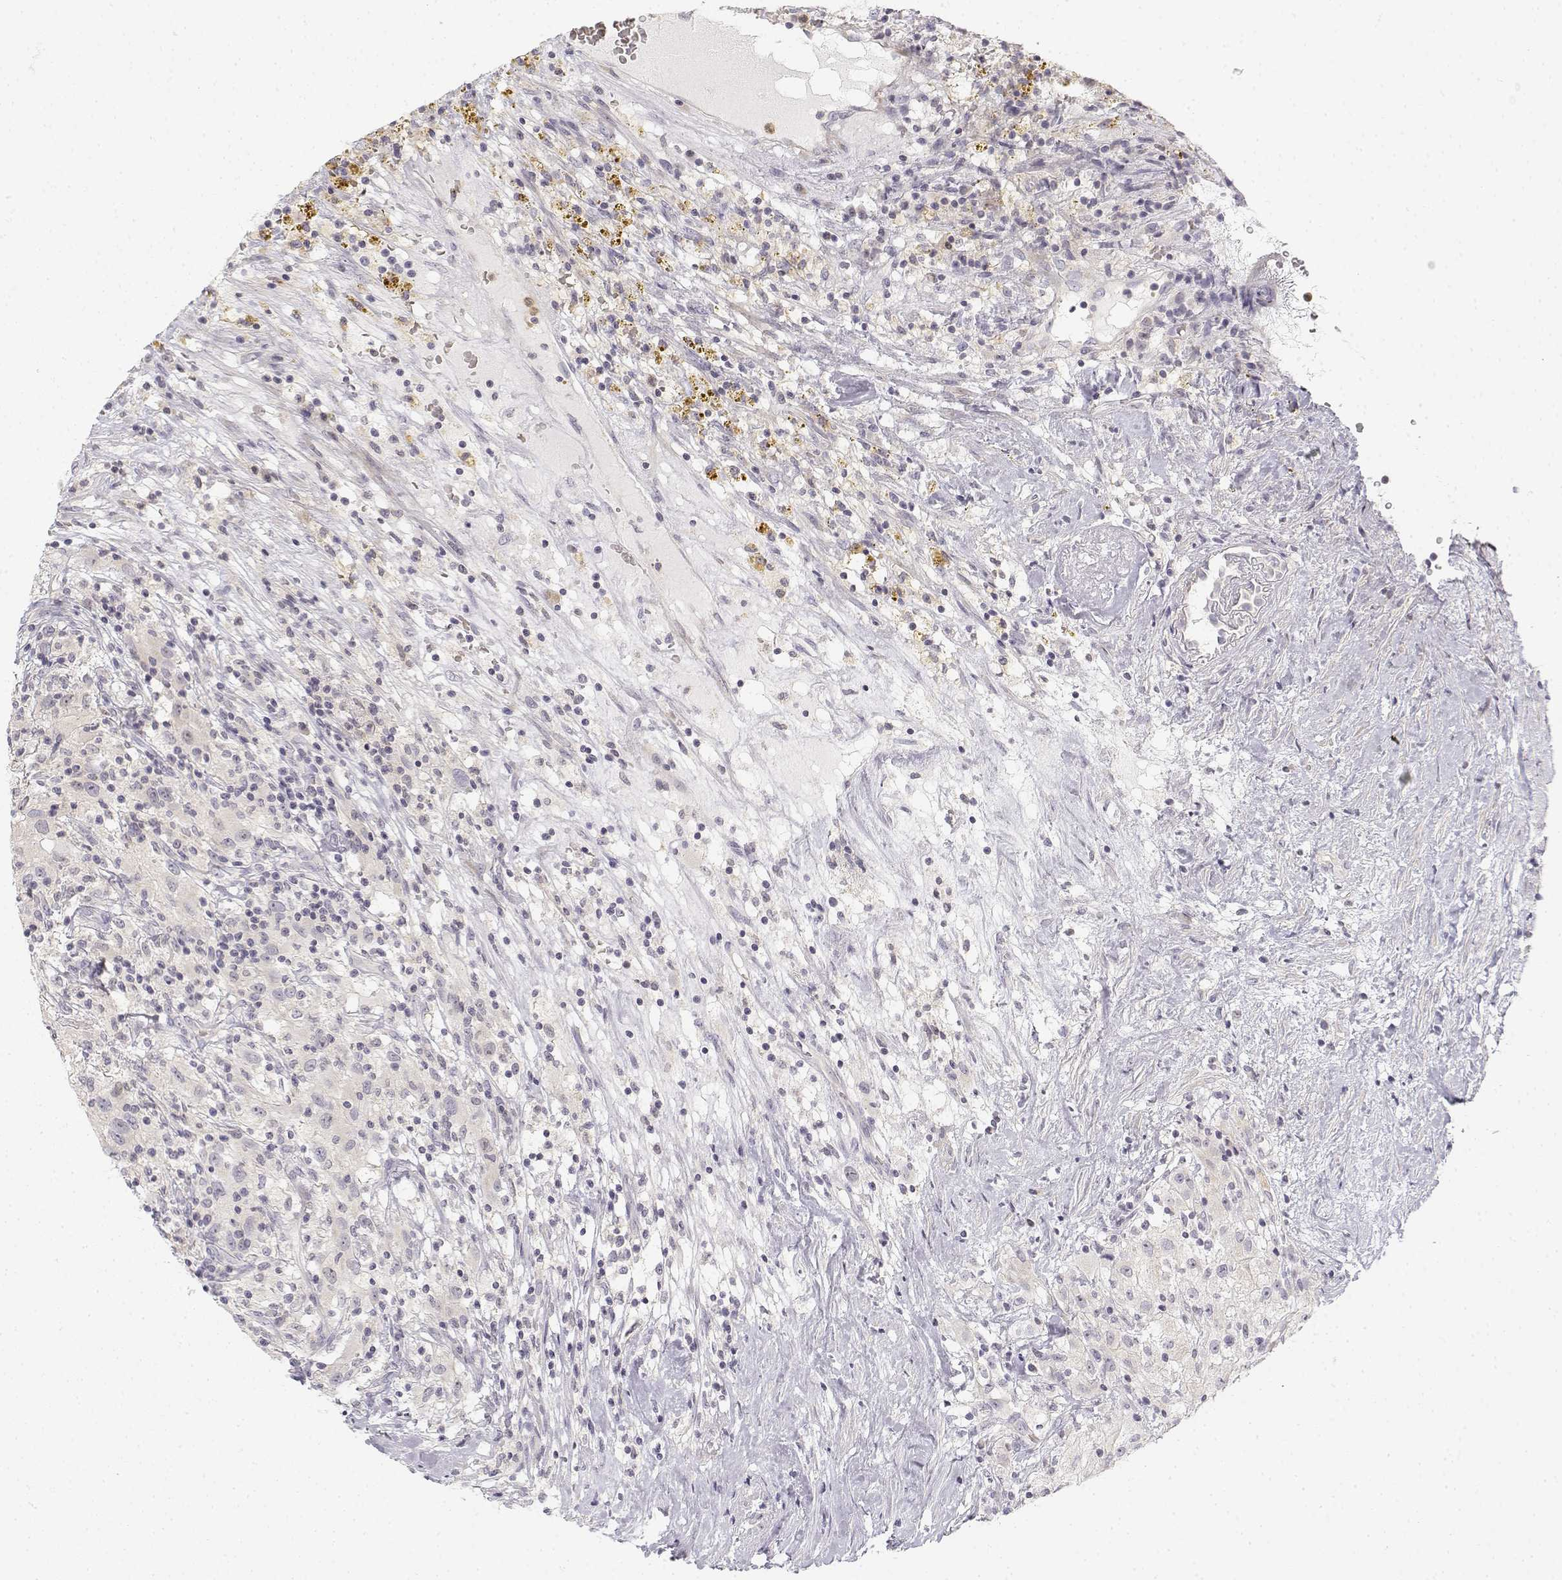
{"staining": {"intensity": "negative", "quantity": "none", "location": "none"}, "tissue": "renal cancer", "cell_type": "Tumor cells", "image_type": "cancer", "snomed": [{"axis": "morphology", "description": "Adenocarcinoma, NOS"}, {"axis": "topography", "description": "Kidney"}], "caption": "IHC photomicrograph of renal adenocarcinoma stained for a protein (brown), which exhibits no expression in tumor cells. (Stains: DAB (3,3'-diaminobenzidine) immunohistochemistry with hematoxylin counter stain, Microscopy: brightfield microscopy at high magnification).", "gene": "GLIPR1L2", "patient": {"sex": "female", "age": 67}}